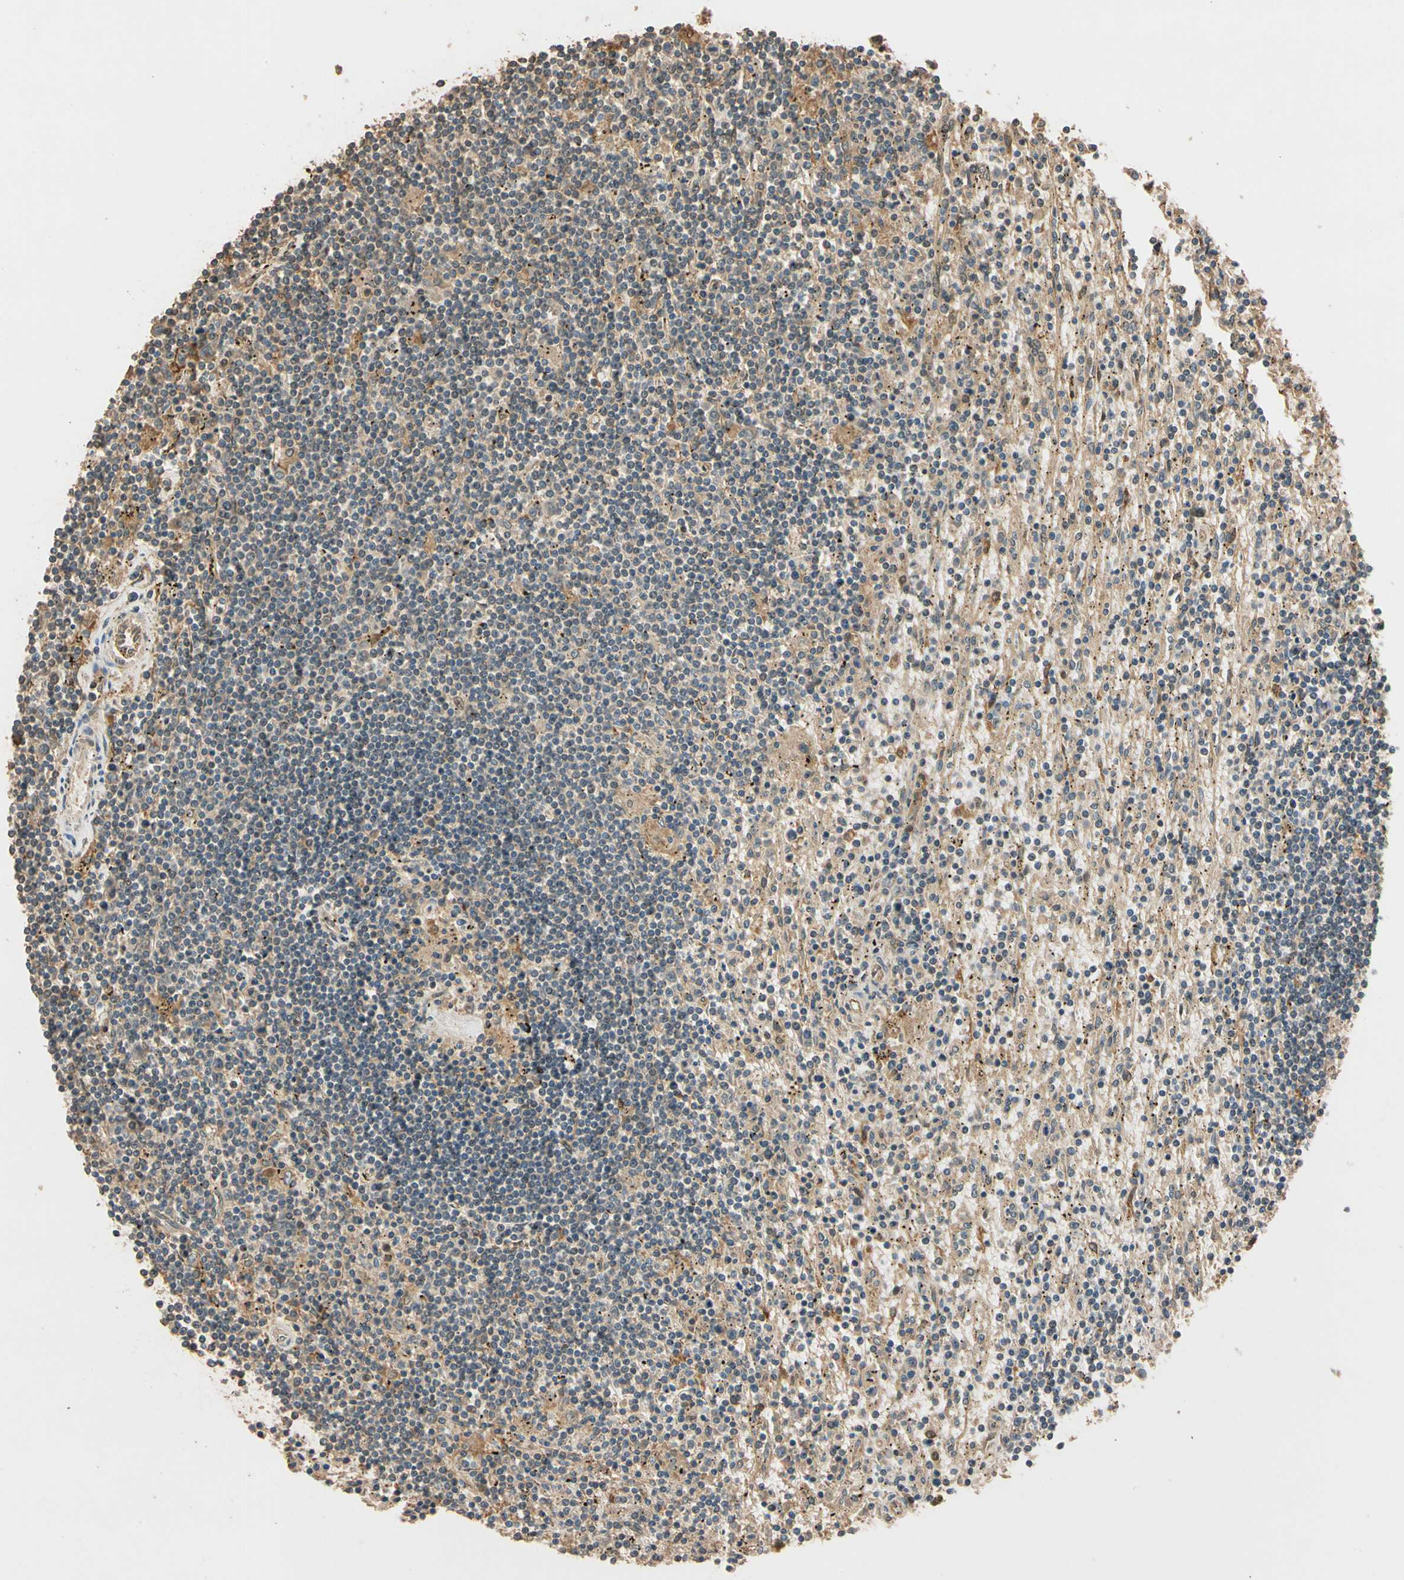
{"staining": {"intensity": "weak", "quantity": "<25%", "location": "cytoplasmic/membranous"}, "tissue": "lymphoma", "cell_type": "Tumor cells", "image_type": "cancer", "snomed": [{"axis": "morphology", "description": "Malignant lymphoma, non-Hodgkin's type, Low grade"}, {"axis": "topography", "description": "Spleen"}], "caption": "Photomicrograph shows no significant protein expression in tumor cells of malignant lymphoma, non-Hodgkin's type (low-grade).", "gene": "MGRN1", "patient": {"sex": "male", "age": 76}}